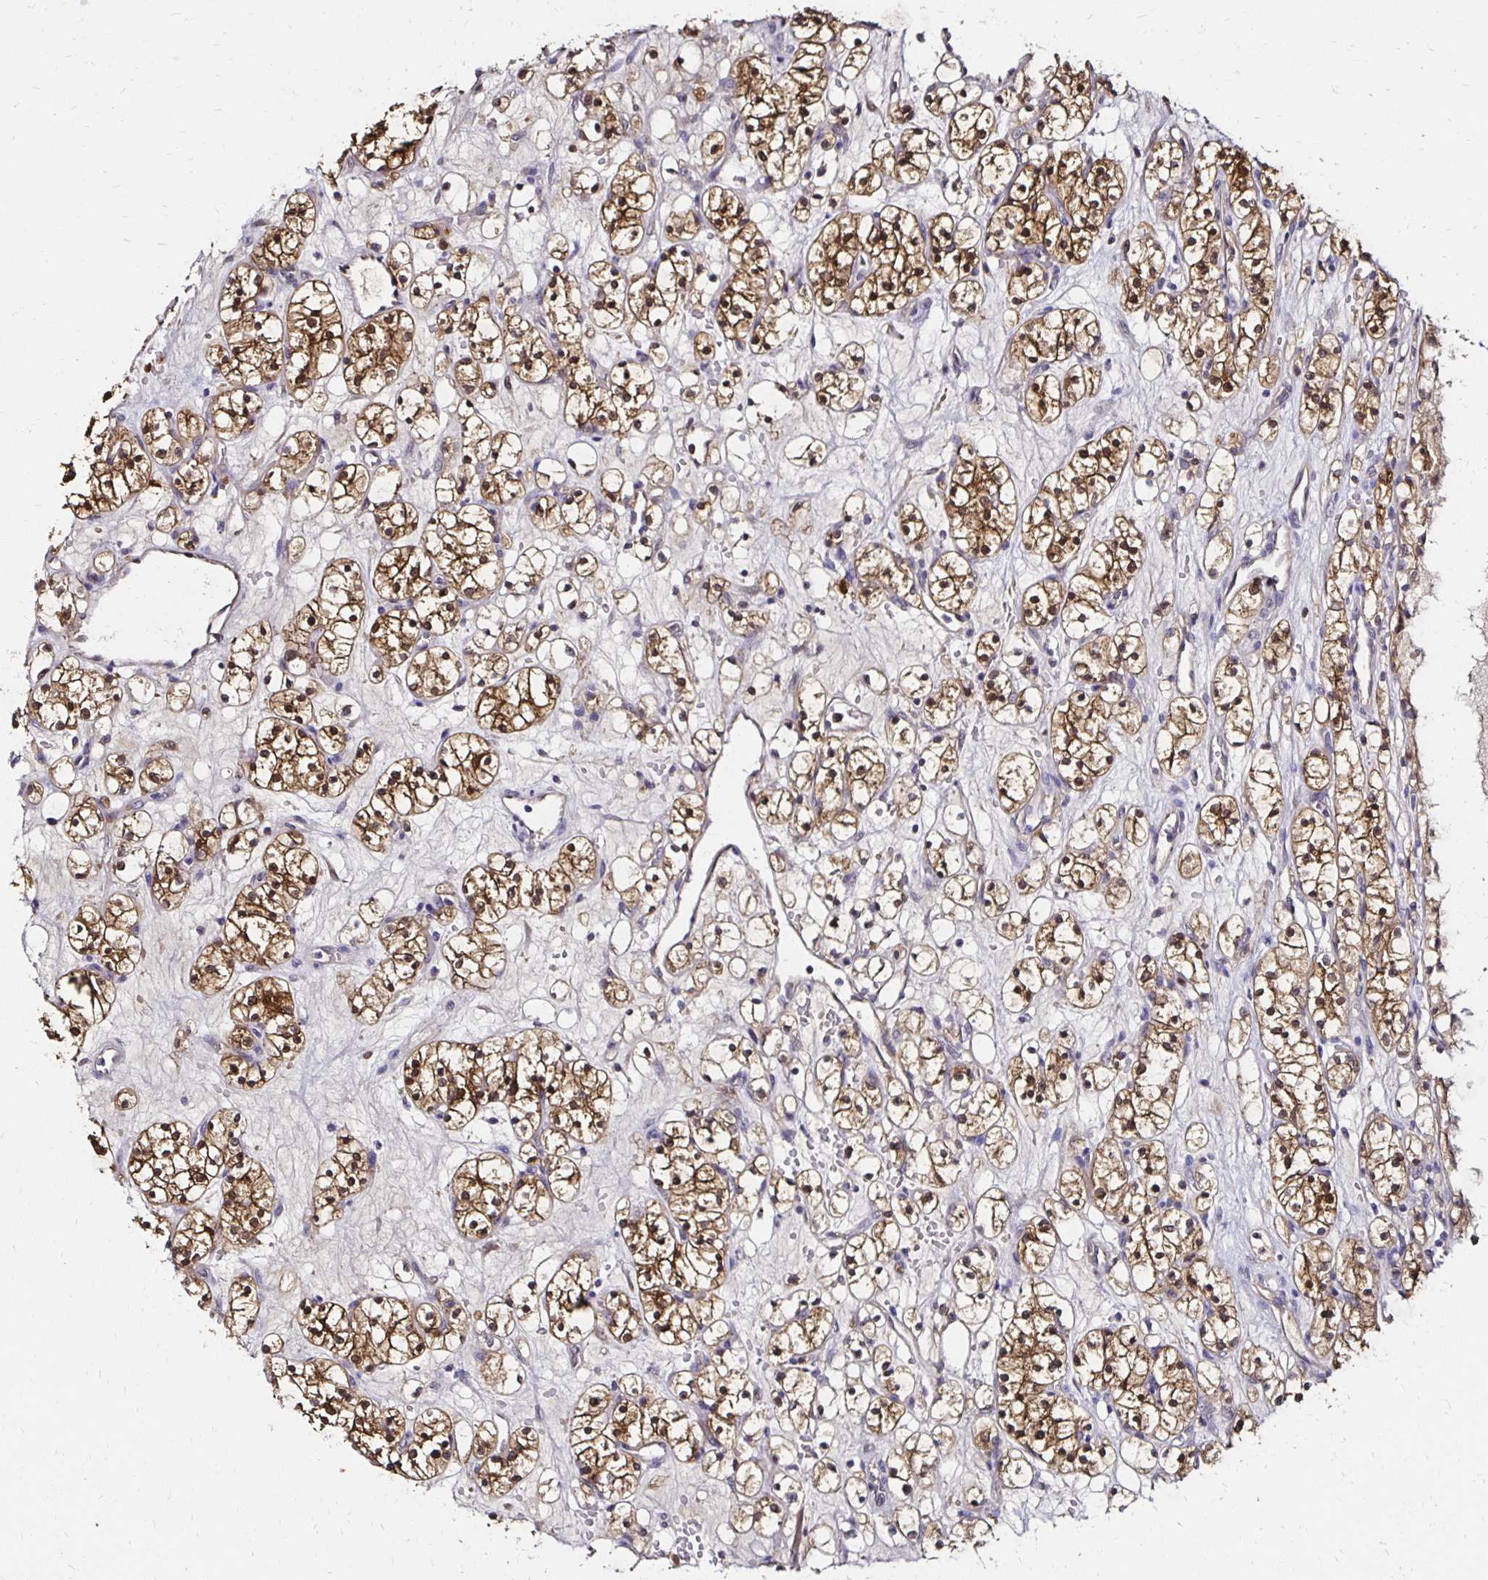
{"staining": {"intensity": "moderate", "quantity": ">75%", "location": "cytoplasmic/membranous,nuclear"}, "tissue": "renal cancer", "cell_type": "Tumor cells", "image_type": "cancer", "snomed": [{"axis": "morphology", "description": "Adenocarcinoma, NOS"}, {"axis": "topography", "description": "Kidney"}], "caption": "Immunohistochemistry micrograph of neoplastic tissue: human renal cancer (adenocarcinoma) stained using immunohistochemistry (IHC) demonstrates medium levels of moderate protein expression localized specifically in the cytoplasmic/membranous and nuclear of tumor cells, appearing as a cytoplasmic/membranous and nuclear brown color.", "gene": "TXN", "patient": {"sex": "female", "age": 60}}